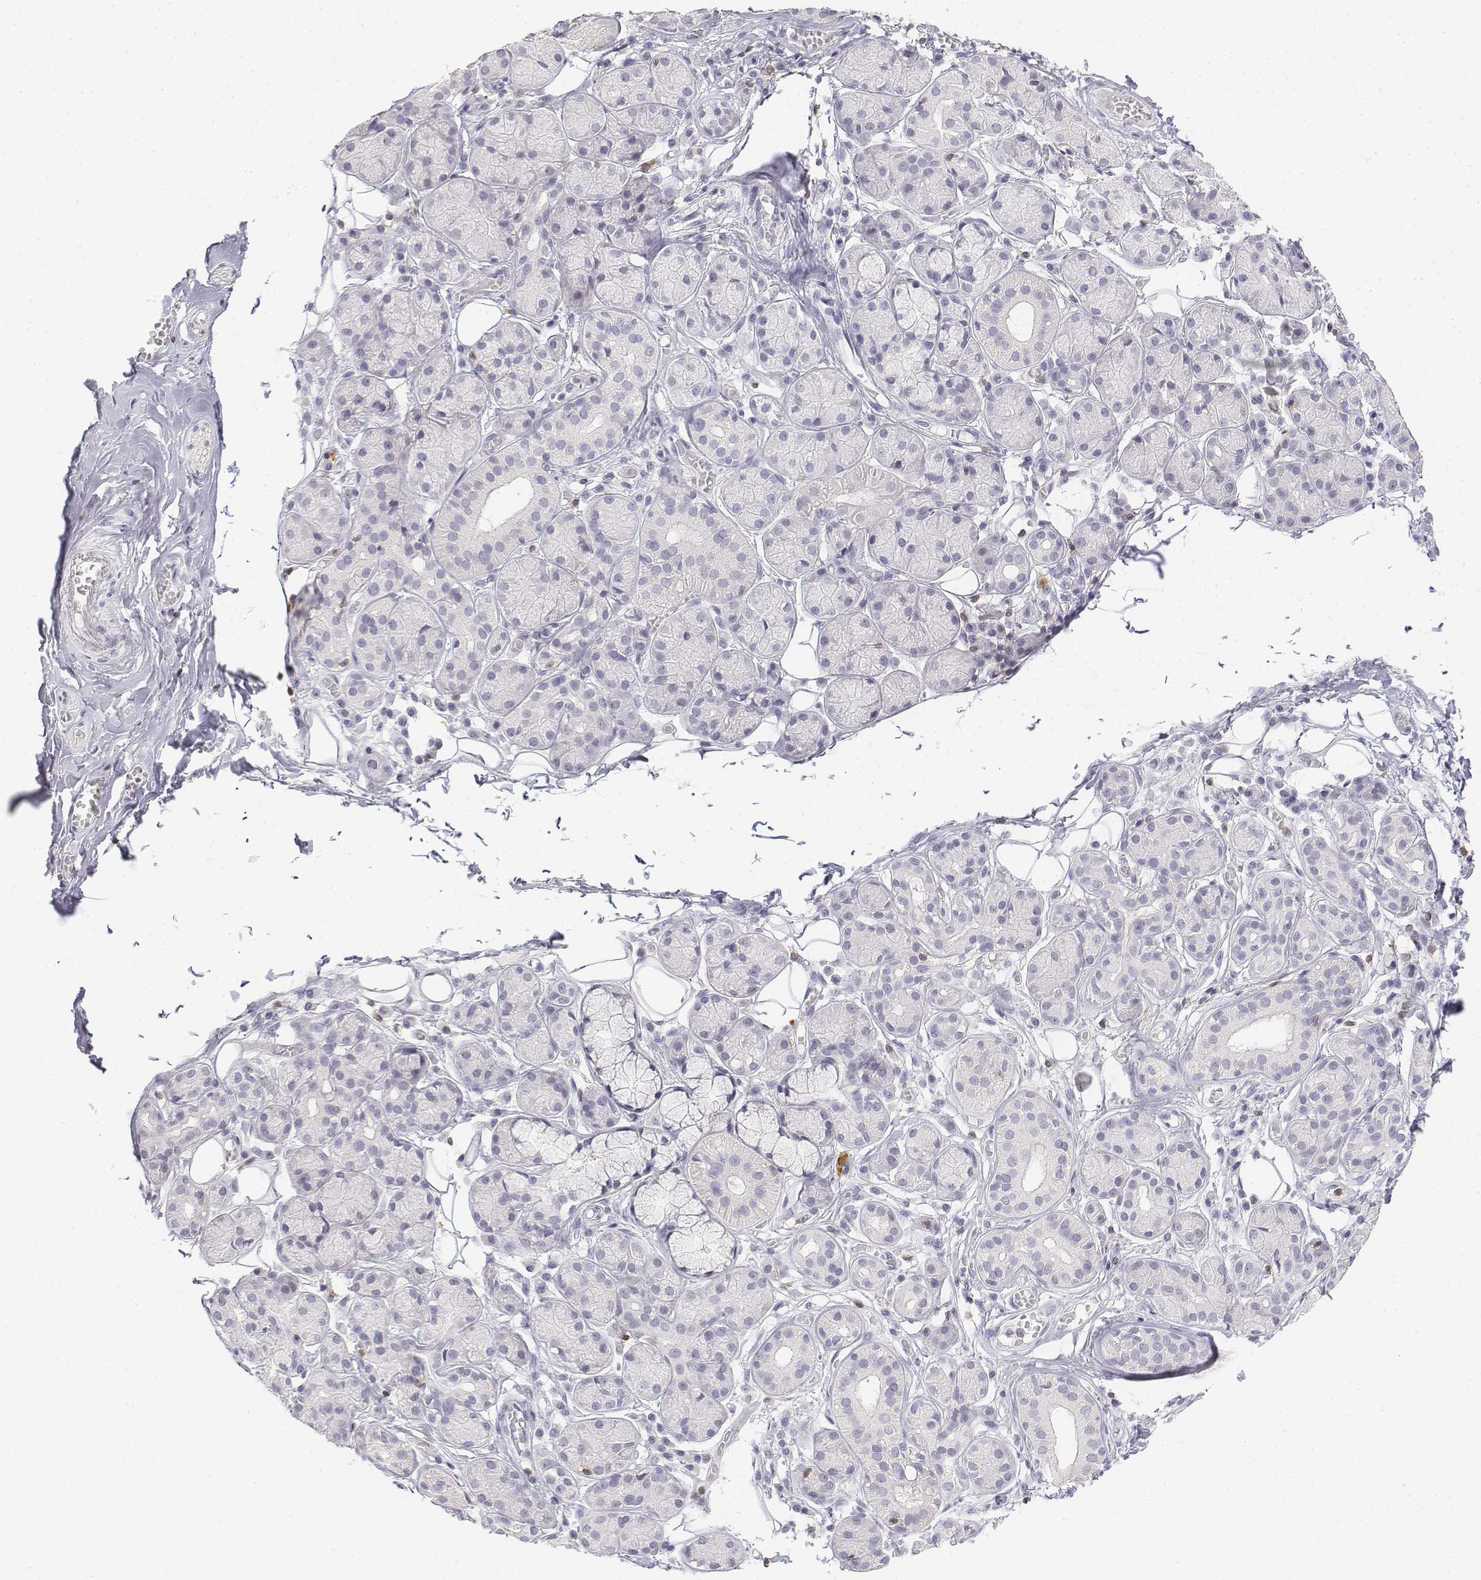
{"staining": {"intensity": "negative", "quantity": "none", "location": "none"}, "tissue": "salivary gland", "cell_type": "Glandular cells", "image_type": "normal", "snomed": [{"axis": "morphology", "description": "Normal tissue, NOS"}, {"axis": "topography", "description": "Salivary gland"}, {"axis": "topography", "description": "Peripheral nerve tissue"}], "caption": "Salivary gland stained for a protein using immunohistochemistry exhibits no staining glandular cells.", "gene": "CD3E", "patient": {"sex": "male", "age": 71}}